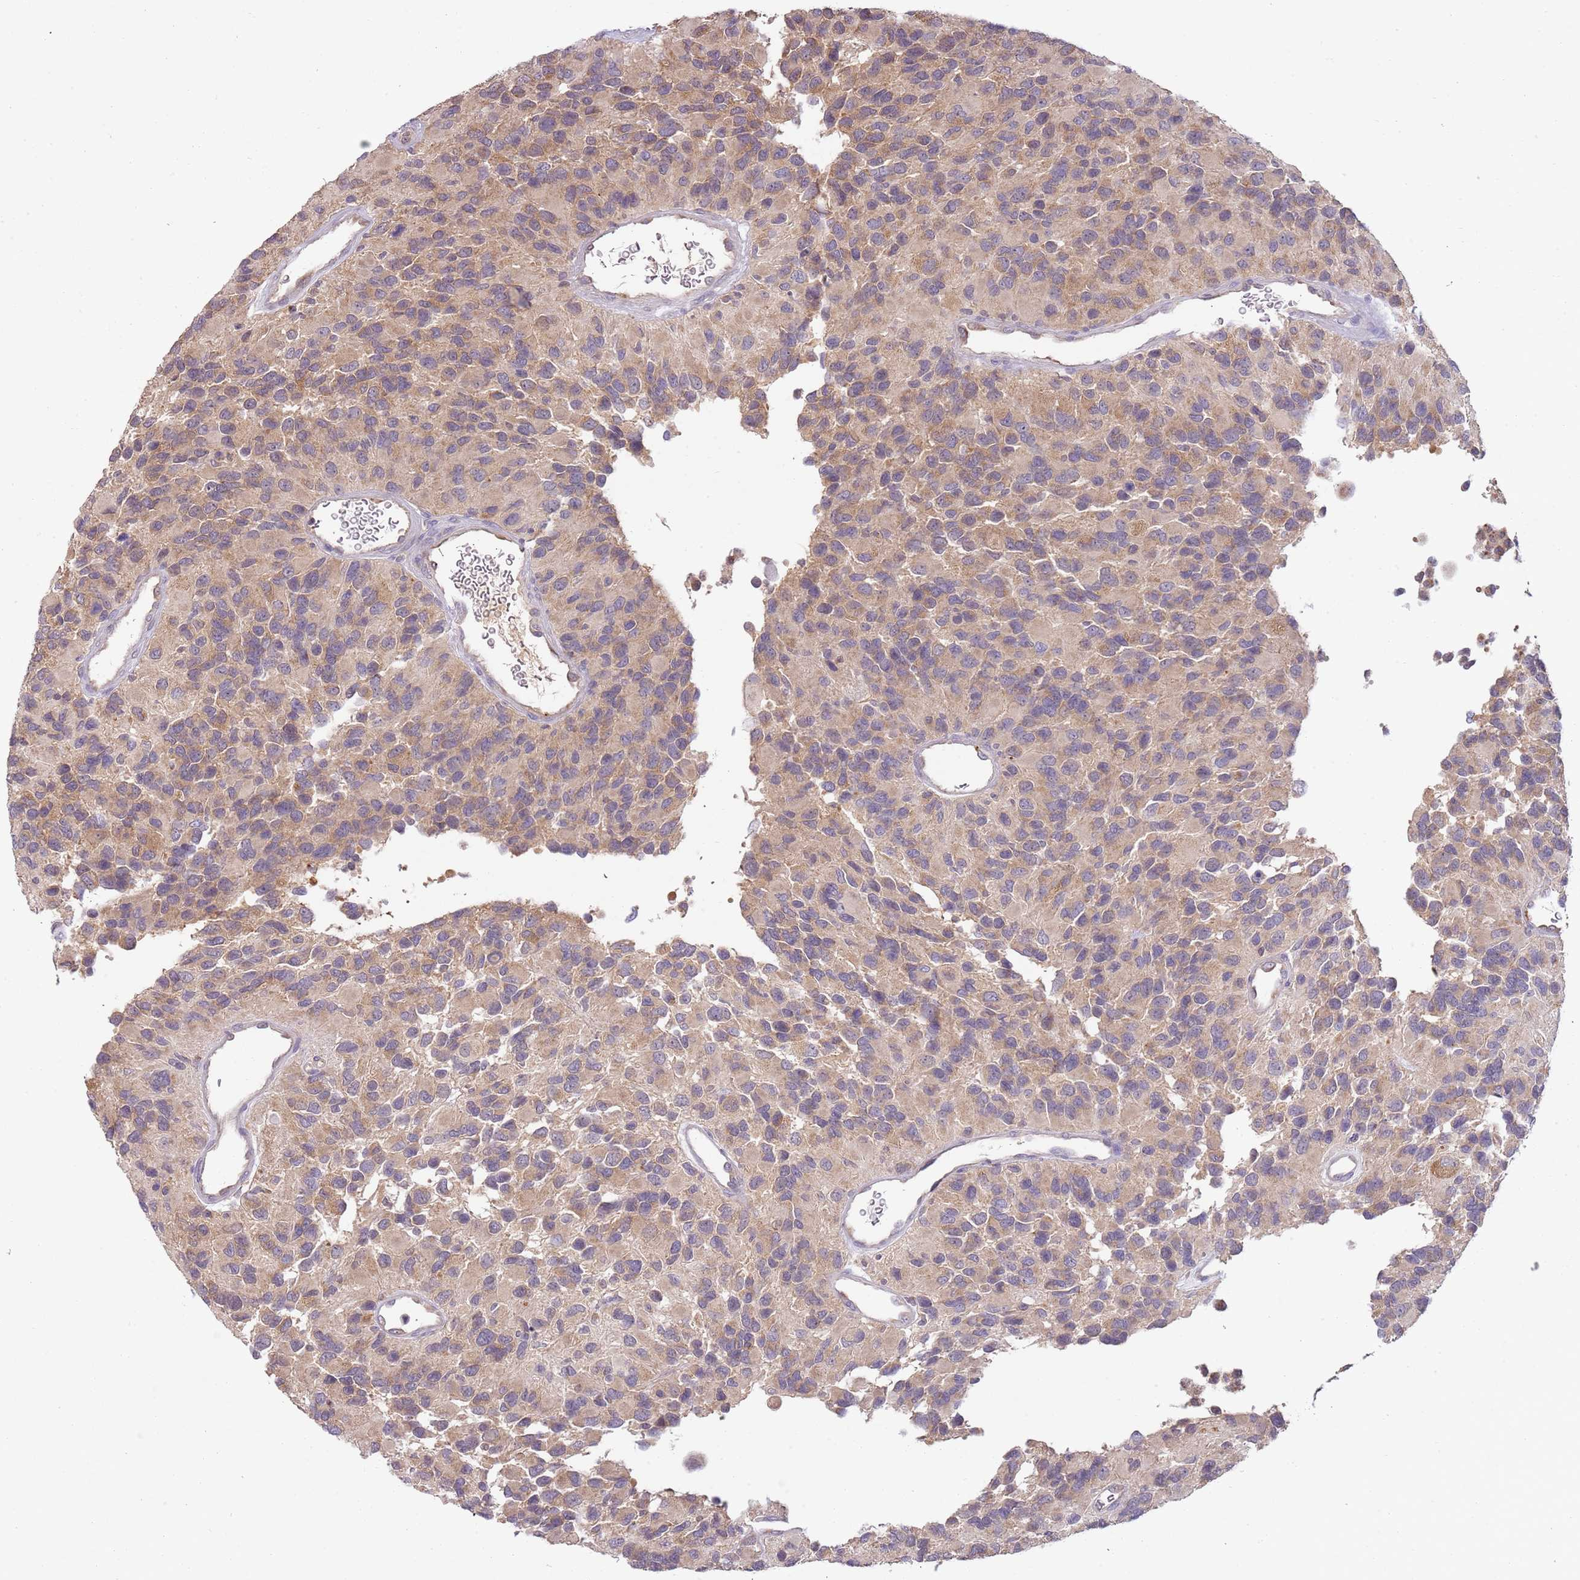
{"staining": {"intensity": "weak", "quantity": "25%-75%", "location": "cytoplasmic/membranous"}, "tissue": "glioma", "cell_type": "Tumor cells", "image_type": "cancer", "snomed": [{"axis": "morphology", "description": "Glioma, malignant, High grade"}, {"axis": "topography", "description": "Brain"}], "caption": "A micrograph of glioma stained for a protein displays weak cytoplasmic/membranous brown staining in tumor cells. Using DAB (brown) and hematoxylin (blue) stains, captured at high magnification using brightfield microscopy.", "gene": "SKOR2", "patient": {"sex": "male", "age": 77}}